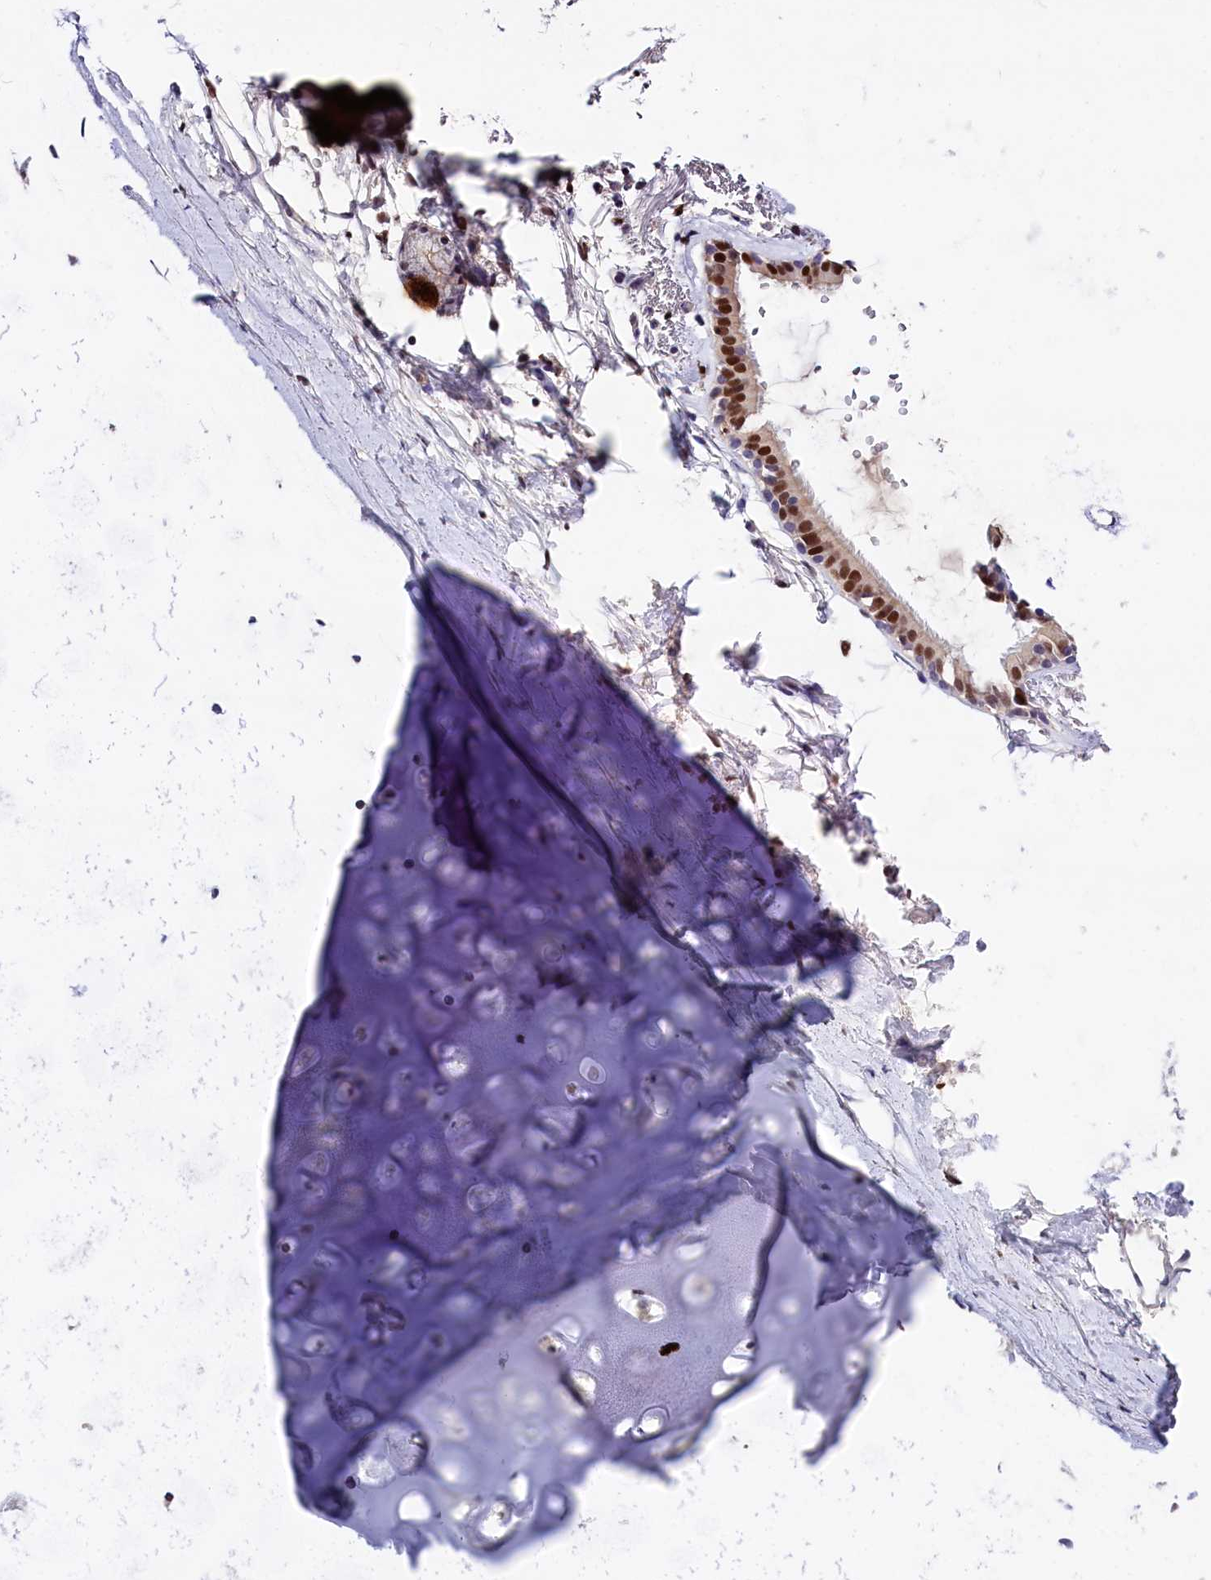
{"staining": {"intensity": "negative", "quantity": "none", "location": "none"}, "tissue": "adipose tissue", "cell_type": "Adipocytes", "image_type": "normal", "snomed": [{"axis": "morphology", "description": "Normal tissue, NOS"}, {"axis": "topography", "description": "Lymph node"}, {"axis": "topography", "description": "Bronchus"}], "caption": "High power microscopy histopathology image of an IHC histopathology image of normal adipose tissue, revealing no significant expression in adipocytes.", "gene": "BTBD9", "patient": {"sex": "male", "age": 63}}